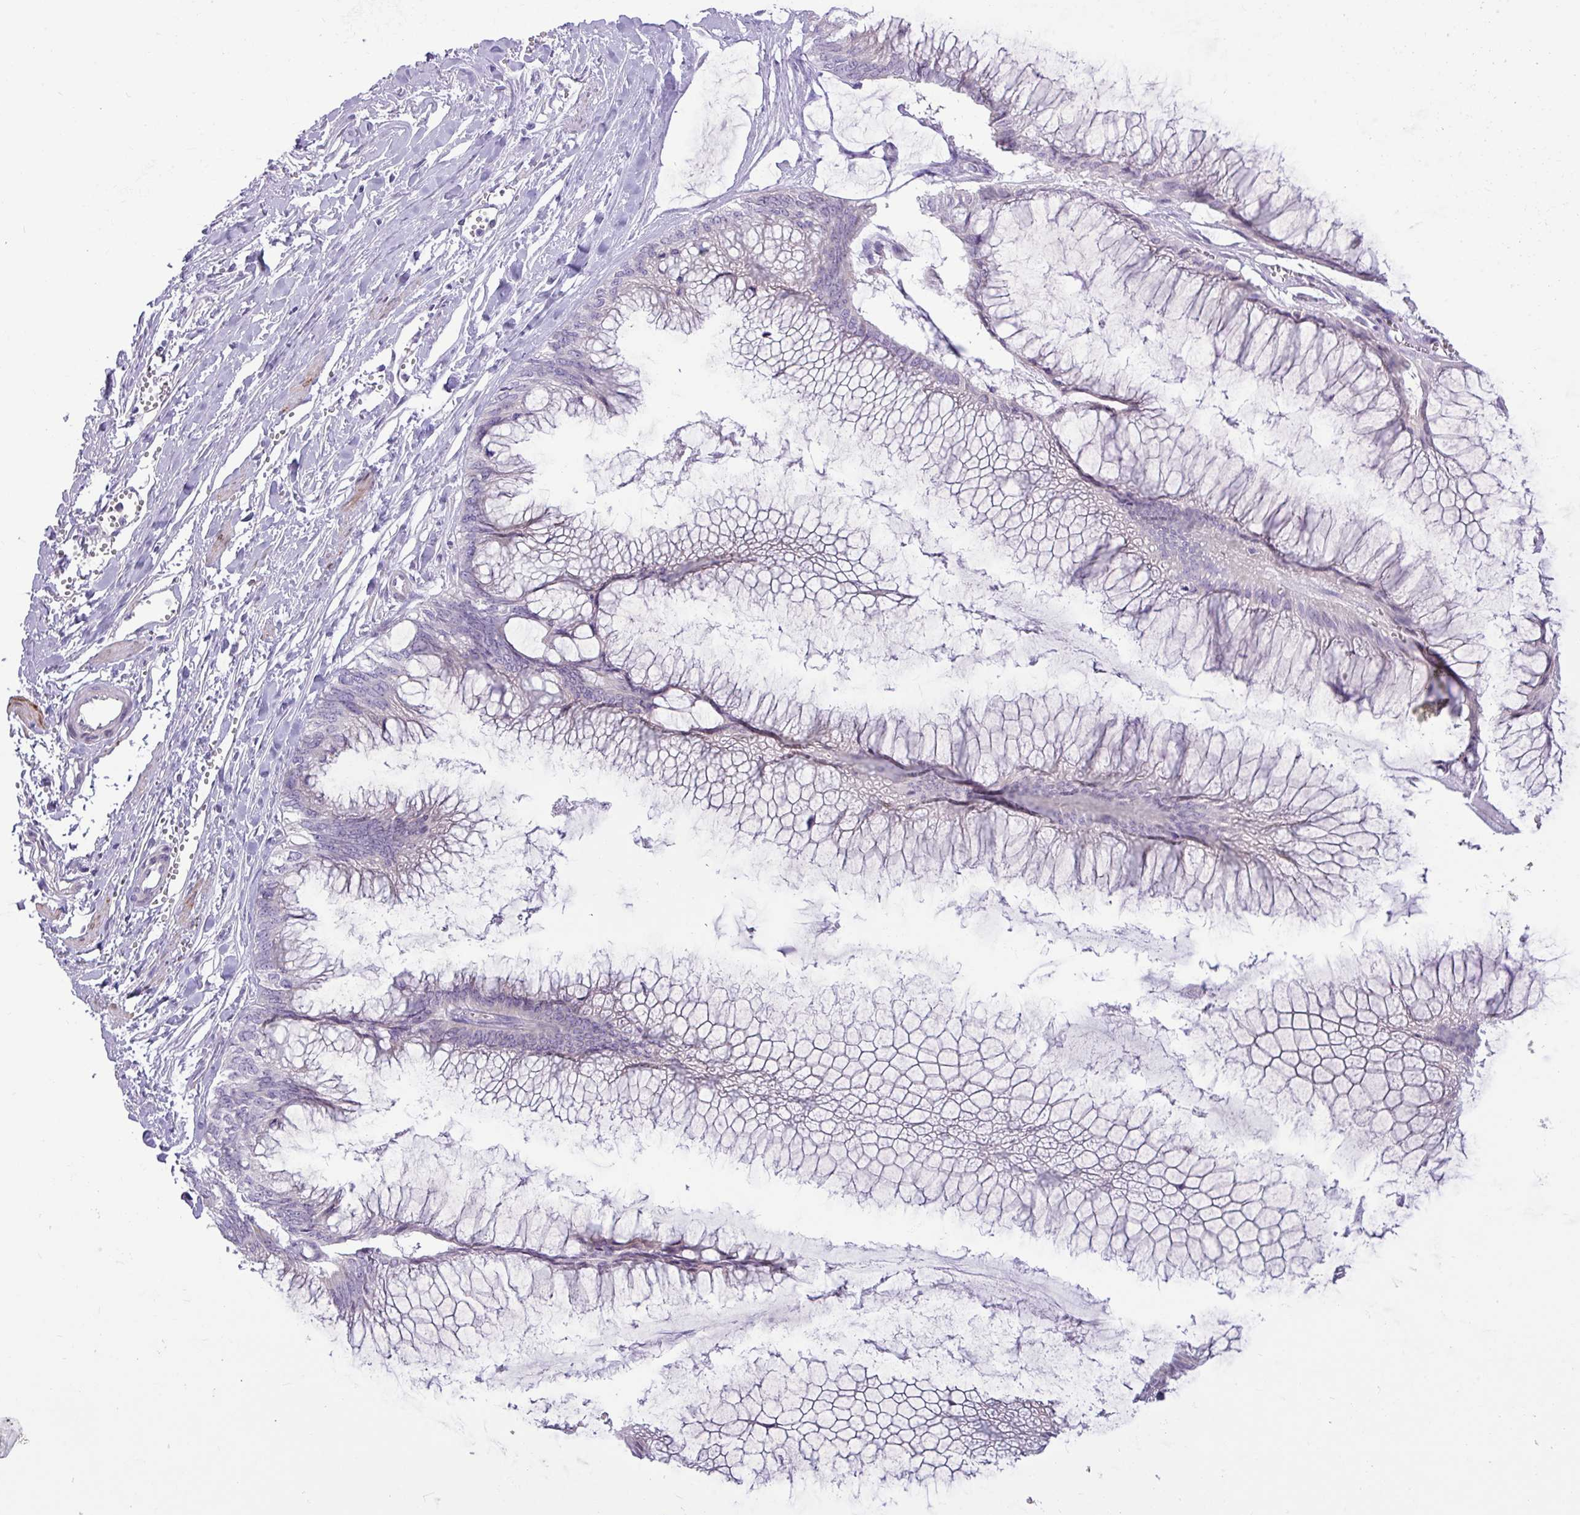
{"staining": {"intensity": "negative", "quantity": "none", "location": "none"}, "tissue": "ovarian cancer", "cell_type": "Tumor cells", "image_type": "cancer", "snomed": [{"axis": "morphology", "description": "Cystadenocarcinoma, mucinous, NOS"}, {"axis": "topography", "description": "Ovary"}], "caption": "This is a micrograph of immunohistochemistry (IHC) staining of mucinous cystadenocarcinoma (ovarian), which shows no positivity in tumor cells.", "gene": "SLC38A1", "patient": {"sex": "female", "age": 44}}